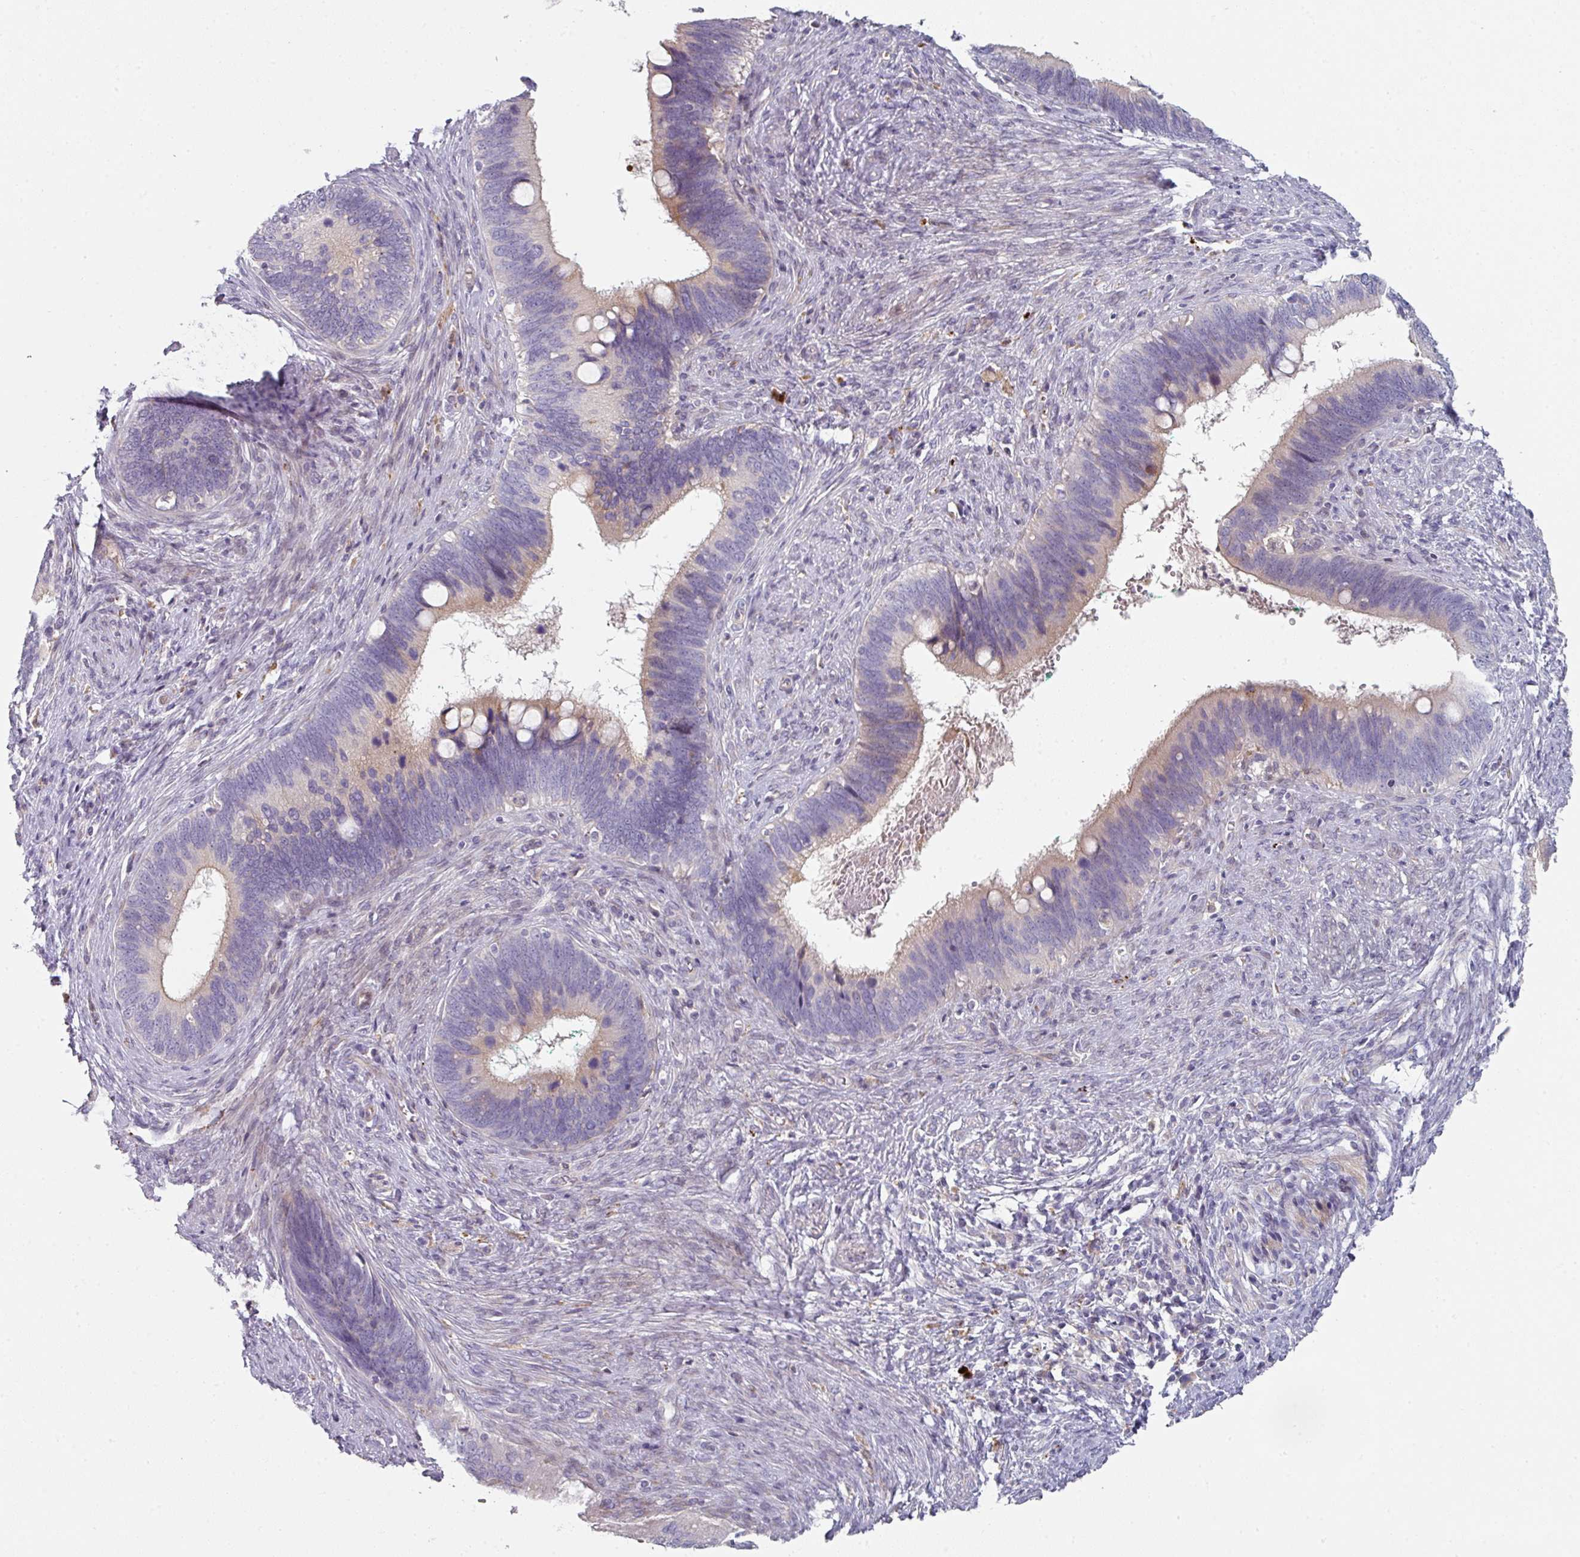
{"staining": {"intensity": "weak", "quantity": "25%-75%", "location": "cytoplasmic/membranous"}, "tissue": "cervical cancer", "cell_type": "Tumor cells", "image_type": "cancer", "snomed": [{"axis": "morphology", "description": "Adenocarcinoma, NOS"}, {"axis": "topography", "description": "Cervix"}], "caption": "The image demonstrates a brown stain indicating the presence of a protein in the cytoplasmic/membranous of tumor cells in cervical cancer.", "gene": "WSB2", "patient": {"sex": "female", "age": 42}}